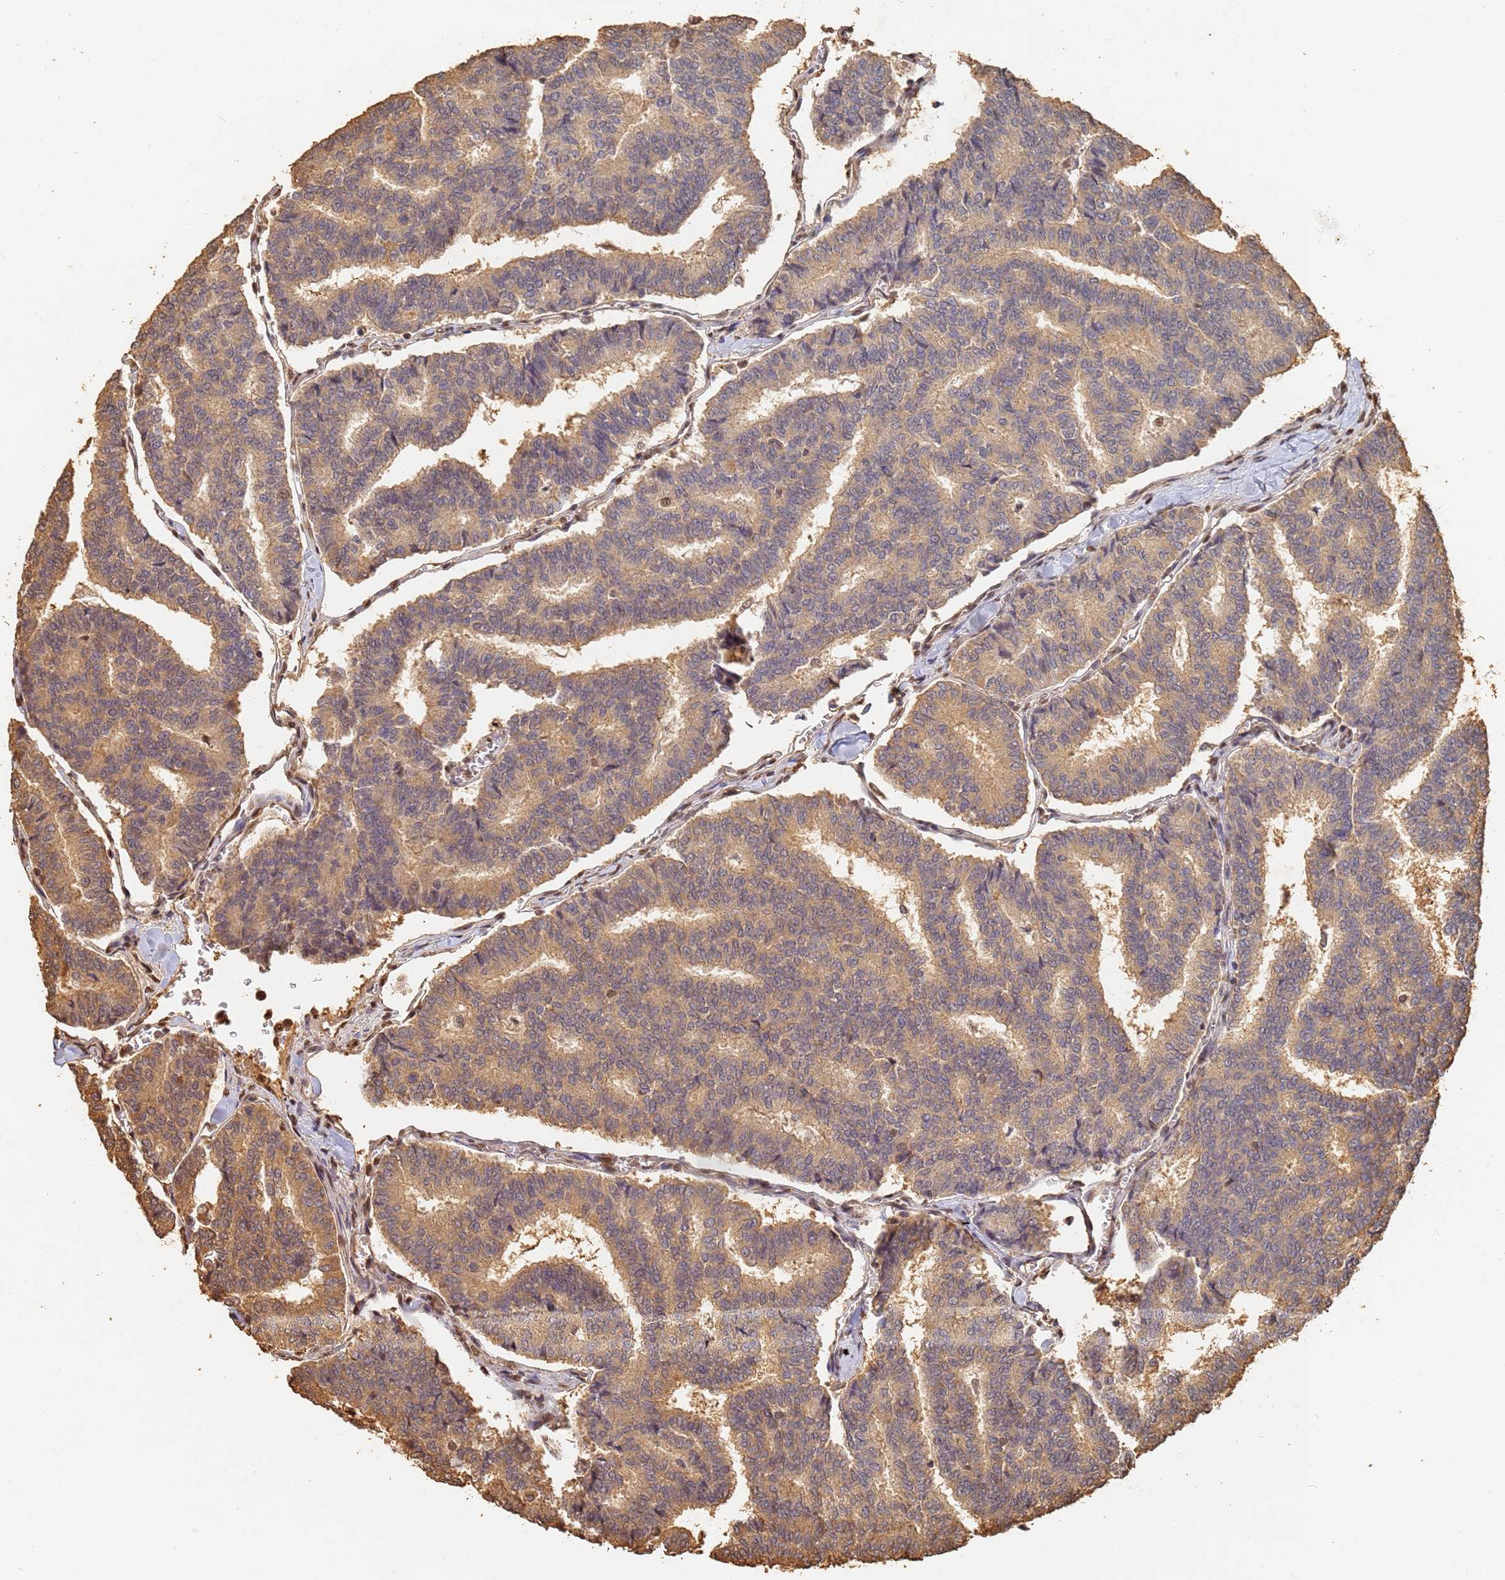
{"staining": {"intensity": "moderate", "quantity": "25%-75%", "location": "cytoplasmic/membranous"}, "tissue": "thyroid cancer", "cell_type": "Tumor cells", "image_type": "cancer", "snomed": [{"axis": "morphology", "description": "Papillary adenocarcinoma, NOS"}, {"axis": "topography", "description": "Thyroid gland"}], "caption": "This is a histology image of immunohistochemistry staining of thyroid papillary adenocarcinoma, which shows moderate positivity in the cytoplasmic/membranous of tumor cells.", "gene": "JAK2", "patient": {"sex": "female", "age": 35}}